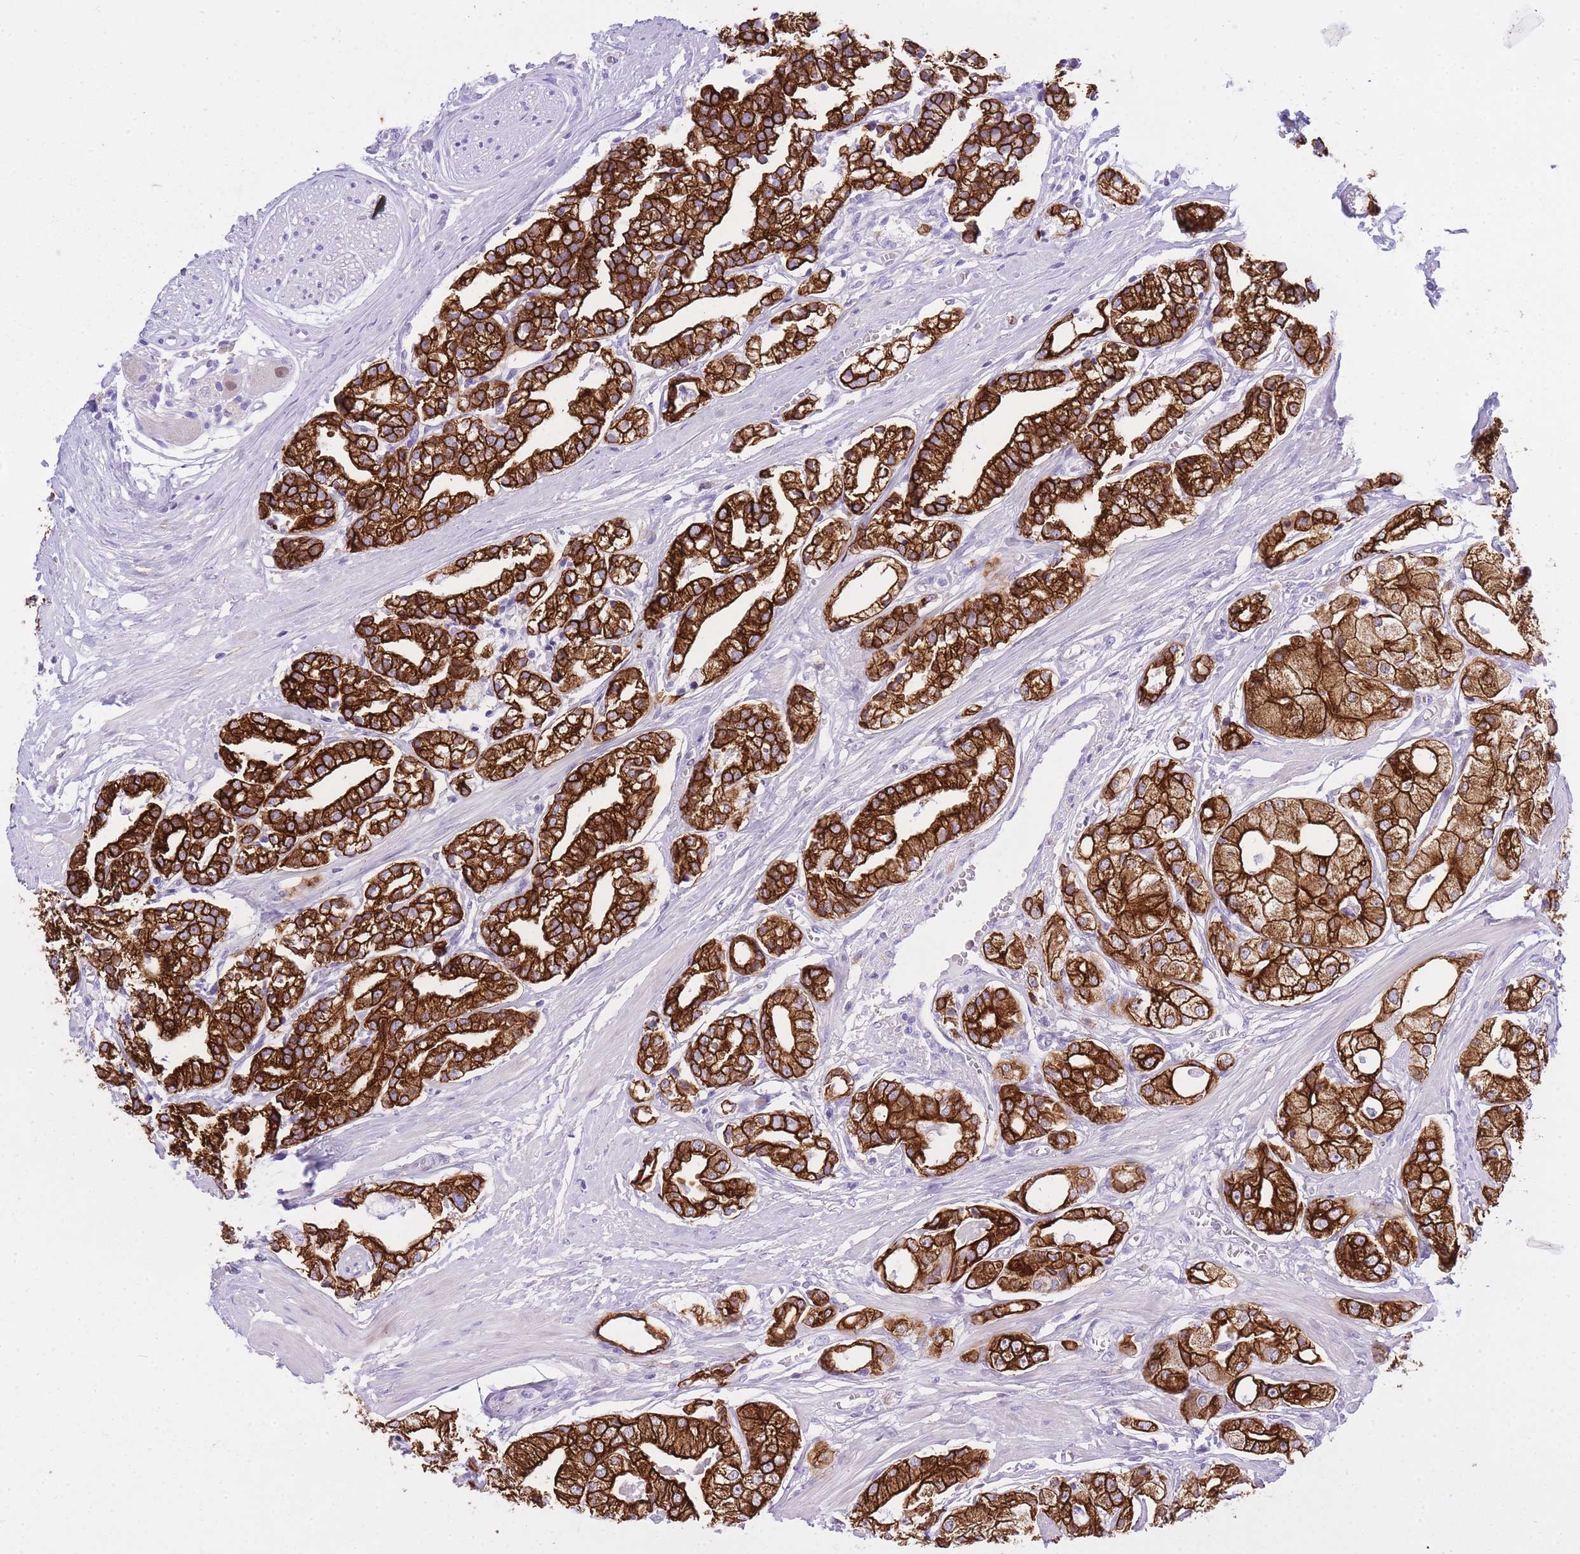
{"staining": {"intensity": "strong", "quantity": ">75%", "location": "cytoplasmic/membranous"}, "tissue": "prostate cancer", "cell_type": "Tumor cells", "image_type": "cancer", "snomed": [{"axis": "morphology", "description": "Adenocarcinoma, High grade"}, {"axis": "topography", "description": "Prostate"}], "caption": "Immunohistochemistry histopathology image of neoplastic tissue: human prostate cancer stained using immunohistochemistry demonstrates high levels of strong protein expression localized specifically in the cytoplasmic/membranous of tumor cells, appearing as a cytoplasmic/membranous brown color.", "gene": "RADX", "patient": {"sex": "male", "age": 71}}